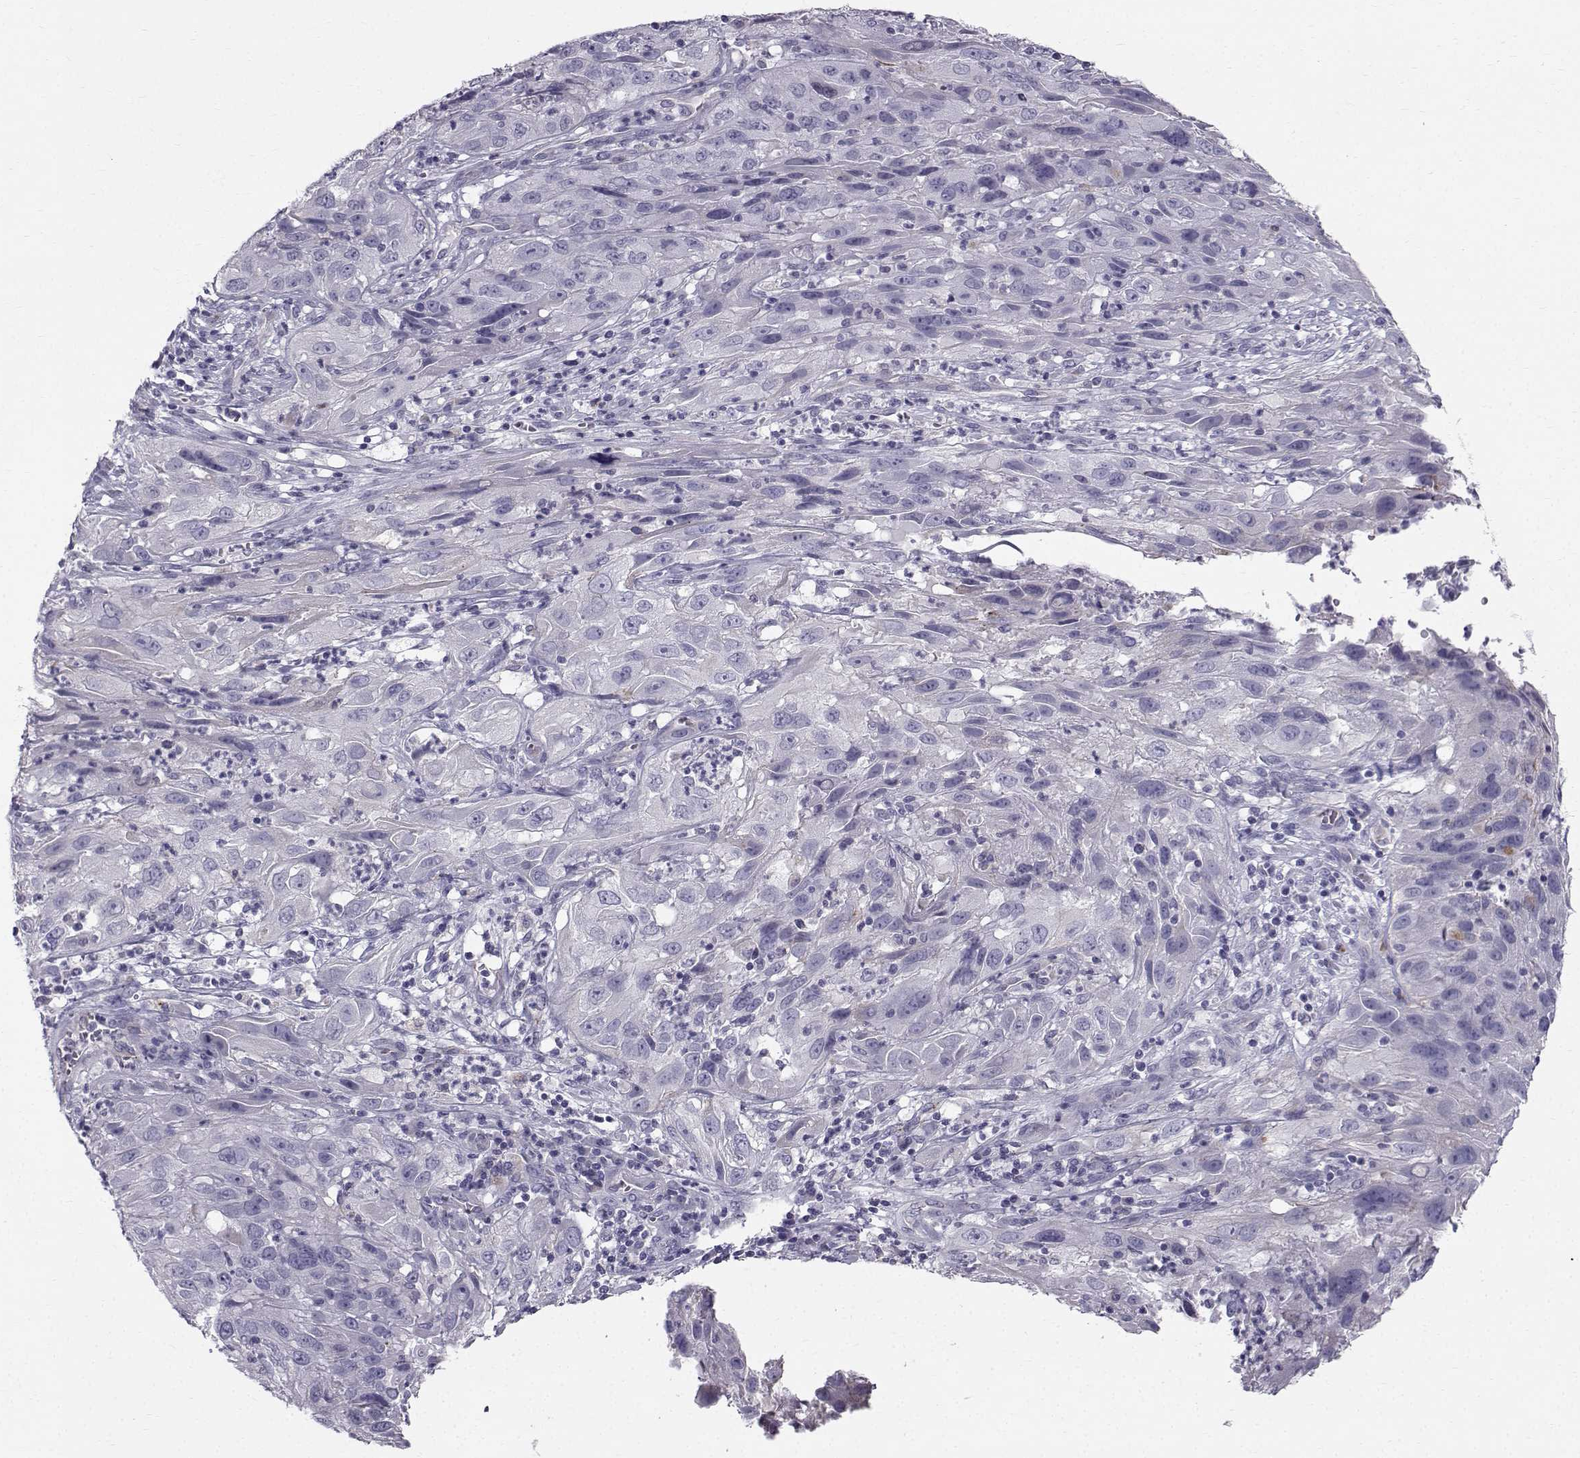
{"staining": {"intensity": "negative", "quantity": "none", "location": "none"}, "tissue": "cervical cancer", "cell_type": "Tumor cells", "image_type": "cancer", "snomed": [{"axis": "morphology", "description": "Squamous cell carcinoma, NOS"}, {"axis": "topography", "description": "Cervix"}], "caption": "IHC of cervical squamous cell carcinoma exhibits no positivity in tumor cells.", "gene": "CALCR", "patient": {"sex": "female", "age": 32}}